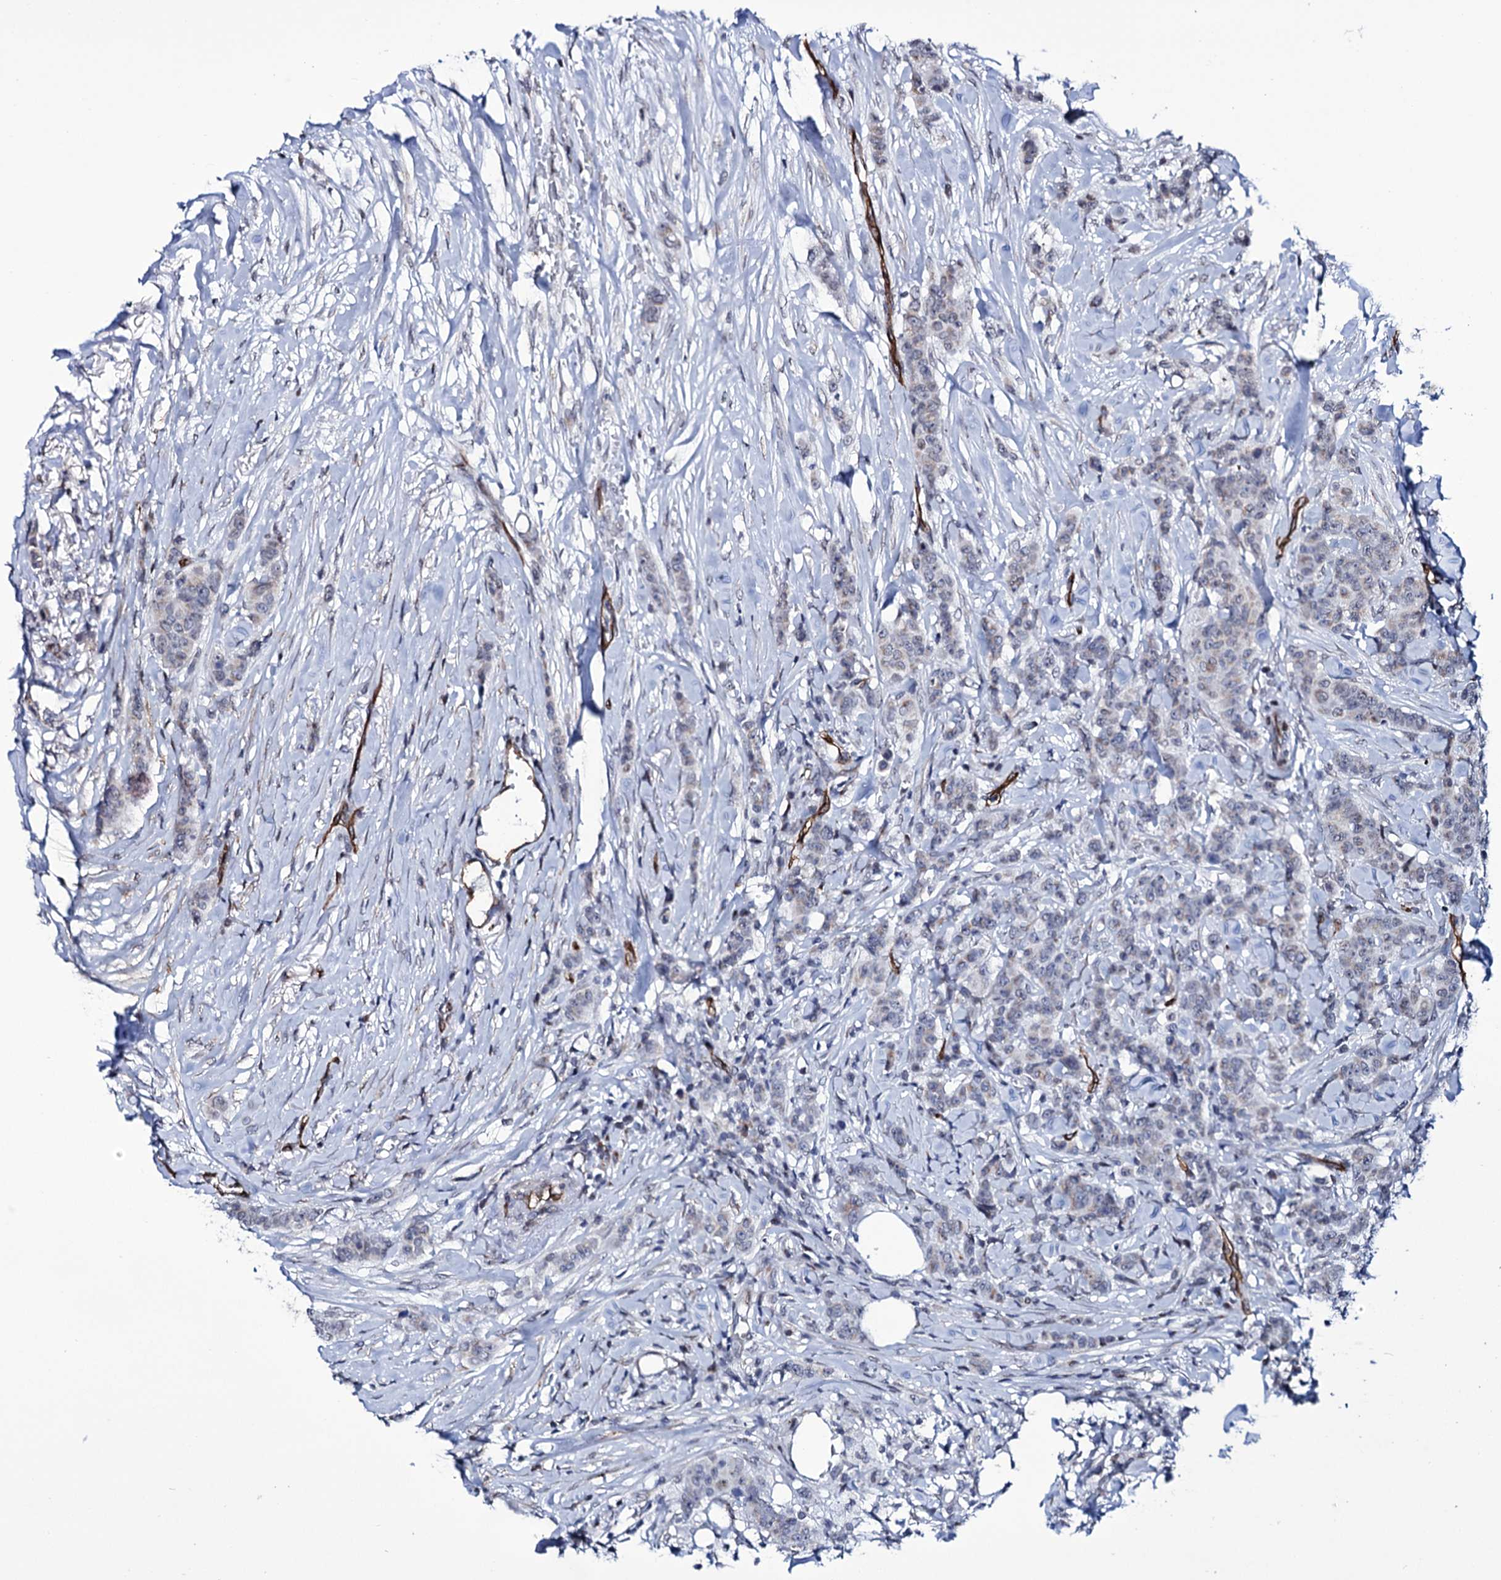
{"staining": {"intensity": "negative", "quantity": "none", "location": "none"}, "tissue": "breast cancer", "cell_type": "Tumor cells", "image_type": "cancer", "snomed": [{"axis": "morphology", "description": "Duct carcinoma"}, {"axis": "topography", "description": "Breast"}], "caption": "Immunohistochemistry (IHC) of human breast intraductal carcinoma displays no staining in tumor cells. The staining is performed using DAB brown chromogen with nuclei counter-stained in using hematoxylin.", "gene": "ZC3H12C", "patient": {"sex": "female", "age": 40}}